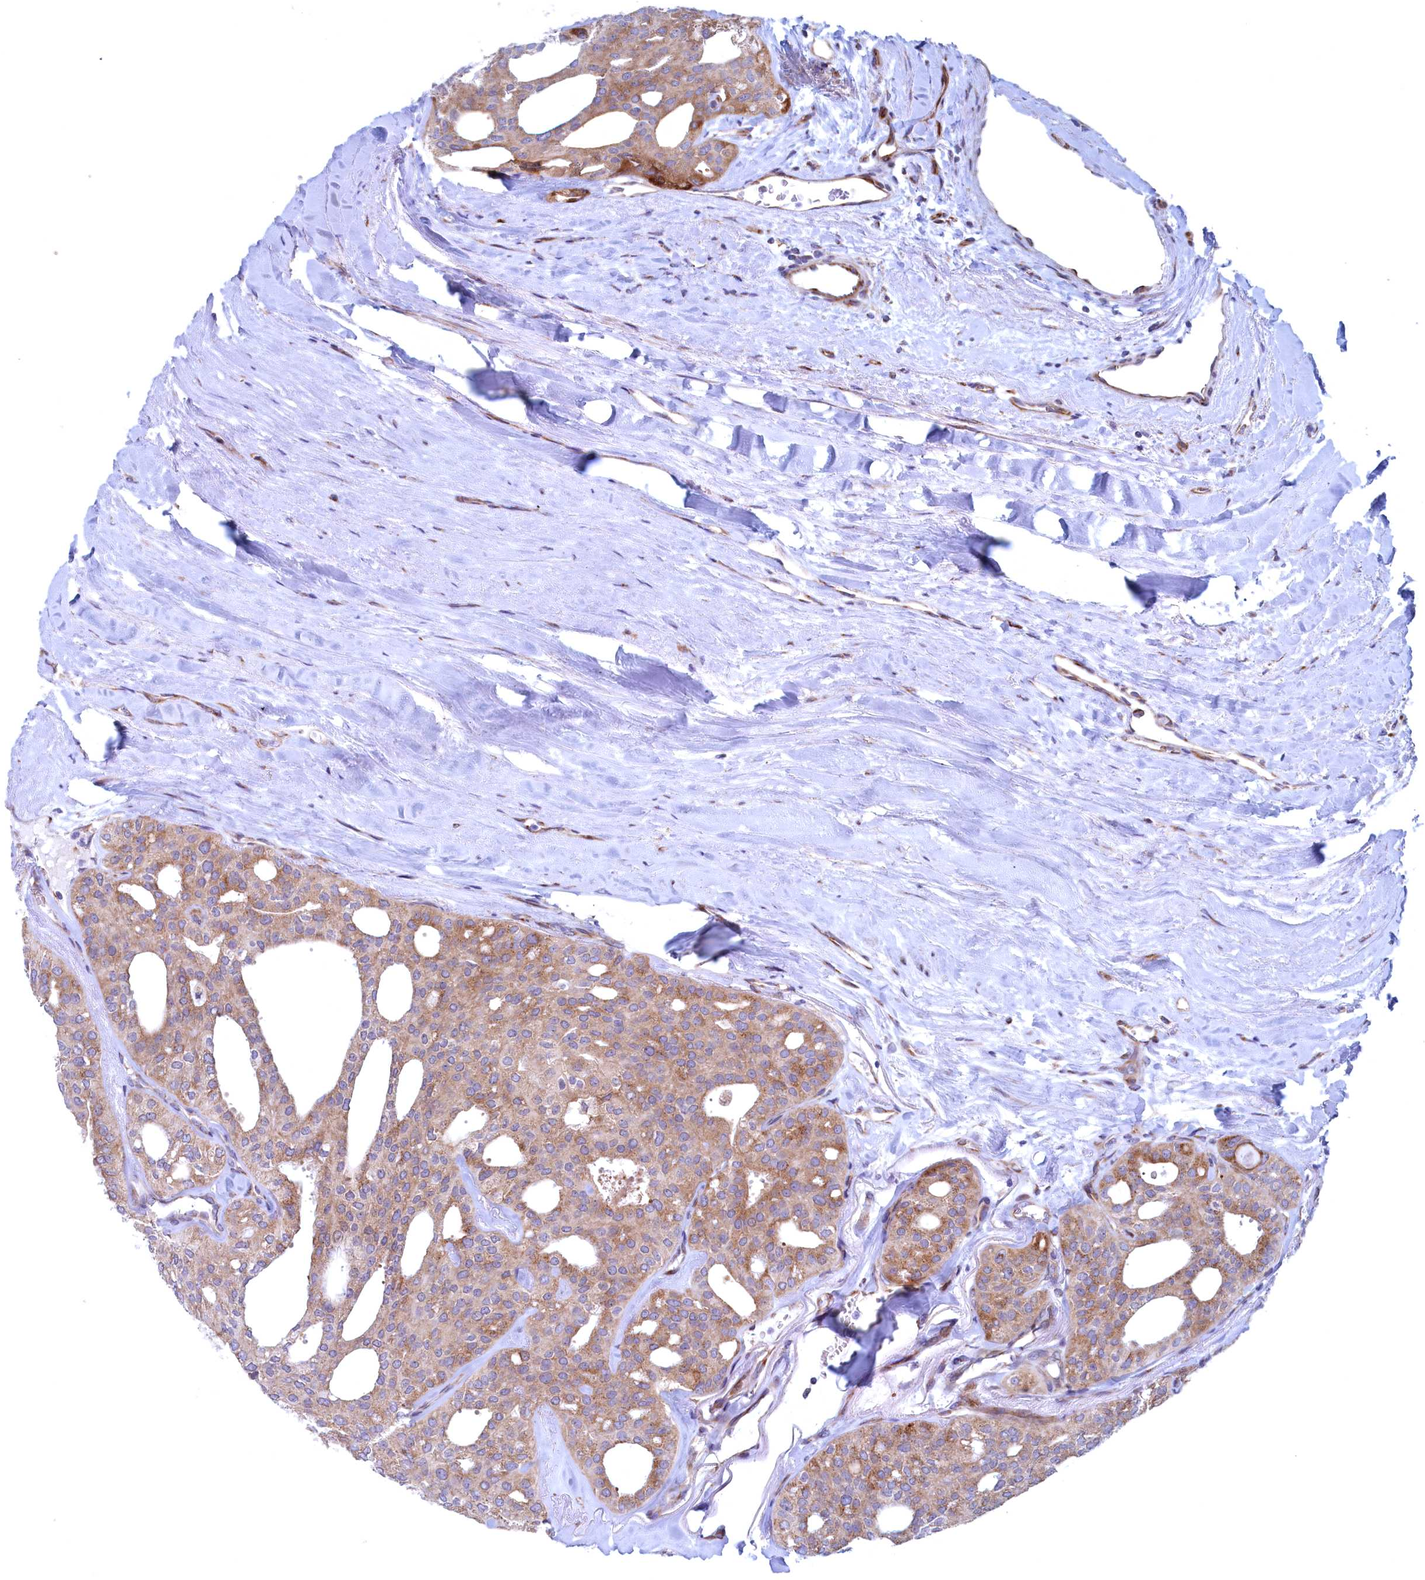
{"staining": {"intensity": "weak", "quantity": "25%-75%", "location": "cytoplasmic/membranous"}, "tissue": "thyroid cancer", "cell_type": "Tumor cells", "image_type": "cancer", "snomed": [{"axis": "morphology", "description": "Follicular adenoma carcinoma, NOS"}, {"axis": "topography", "description": "Thyroid gland"}], "caption": "A brown stain highlights weak cytoplasmic/membranous positivity of a protein in human follicular adenoma carcinoma (thyroid) tumor cells.", "gene": "MTFMT", "patient": {"sex": "male", "age": 75}}